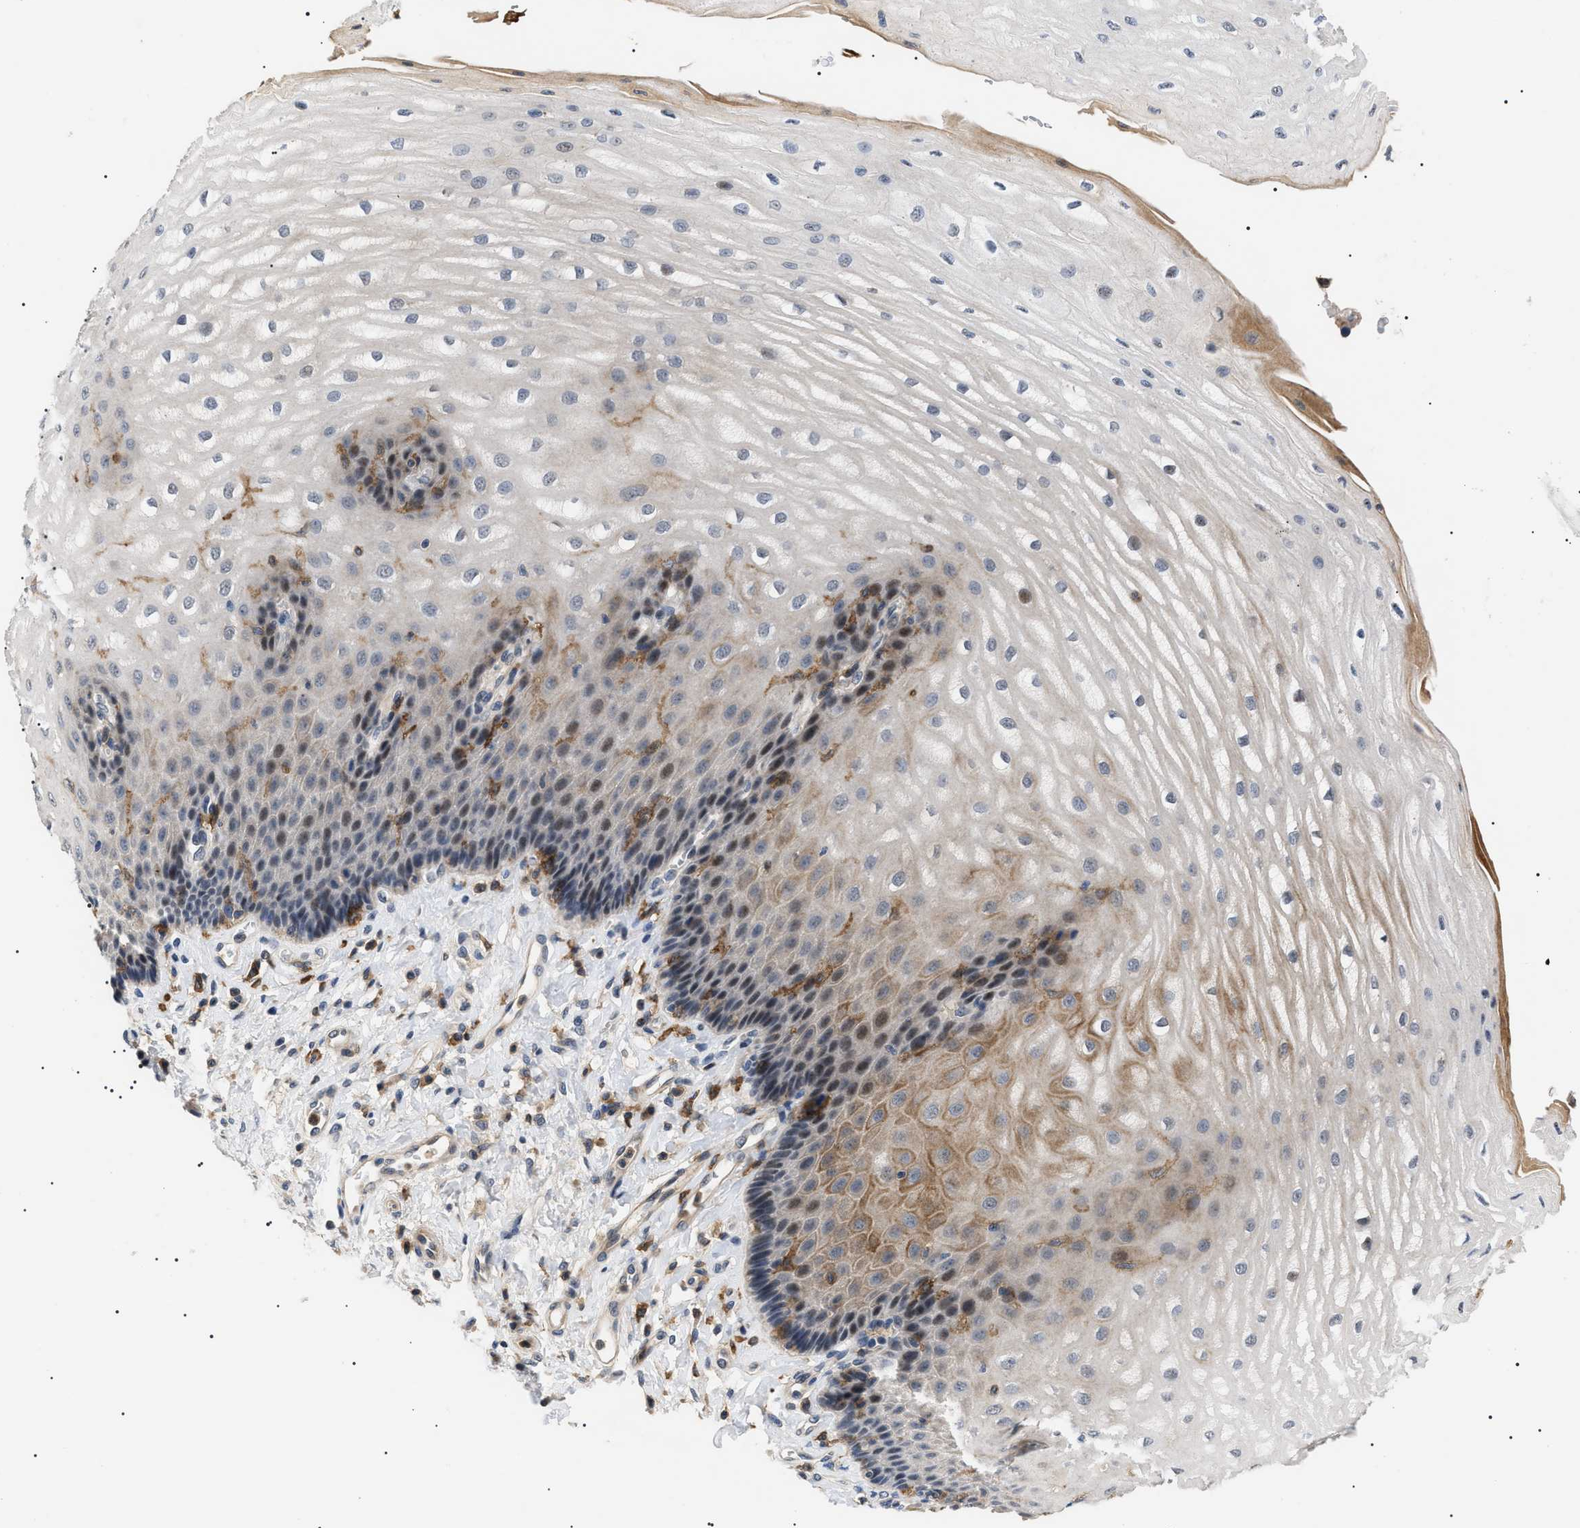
{"staining": {"intensity": "moderate", "quantity": "<25%", "location": "cytoplasmic/membranous"}, "tissue": "esophagus", "cell_type": "Squamous epithelial cells", "image_type": "normal", "snomed": [{"axis": "morphology", "description": "Normal tissue, NOS"}, {"axis": "topography", "description": "Esophagus"}], "caption": "Immunohistochemistry (DAB) staining of normal esophagus reveals moderate cytoplasmic/membranous protein expression in approximately <25% of squamous epithelial cells.", "gene": "CD300A", "patient": {"sex": "male", "age": 54}}